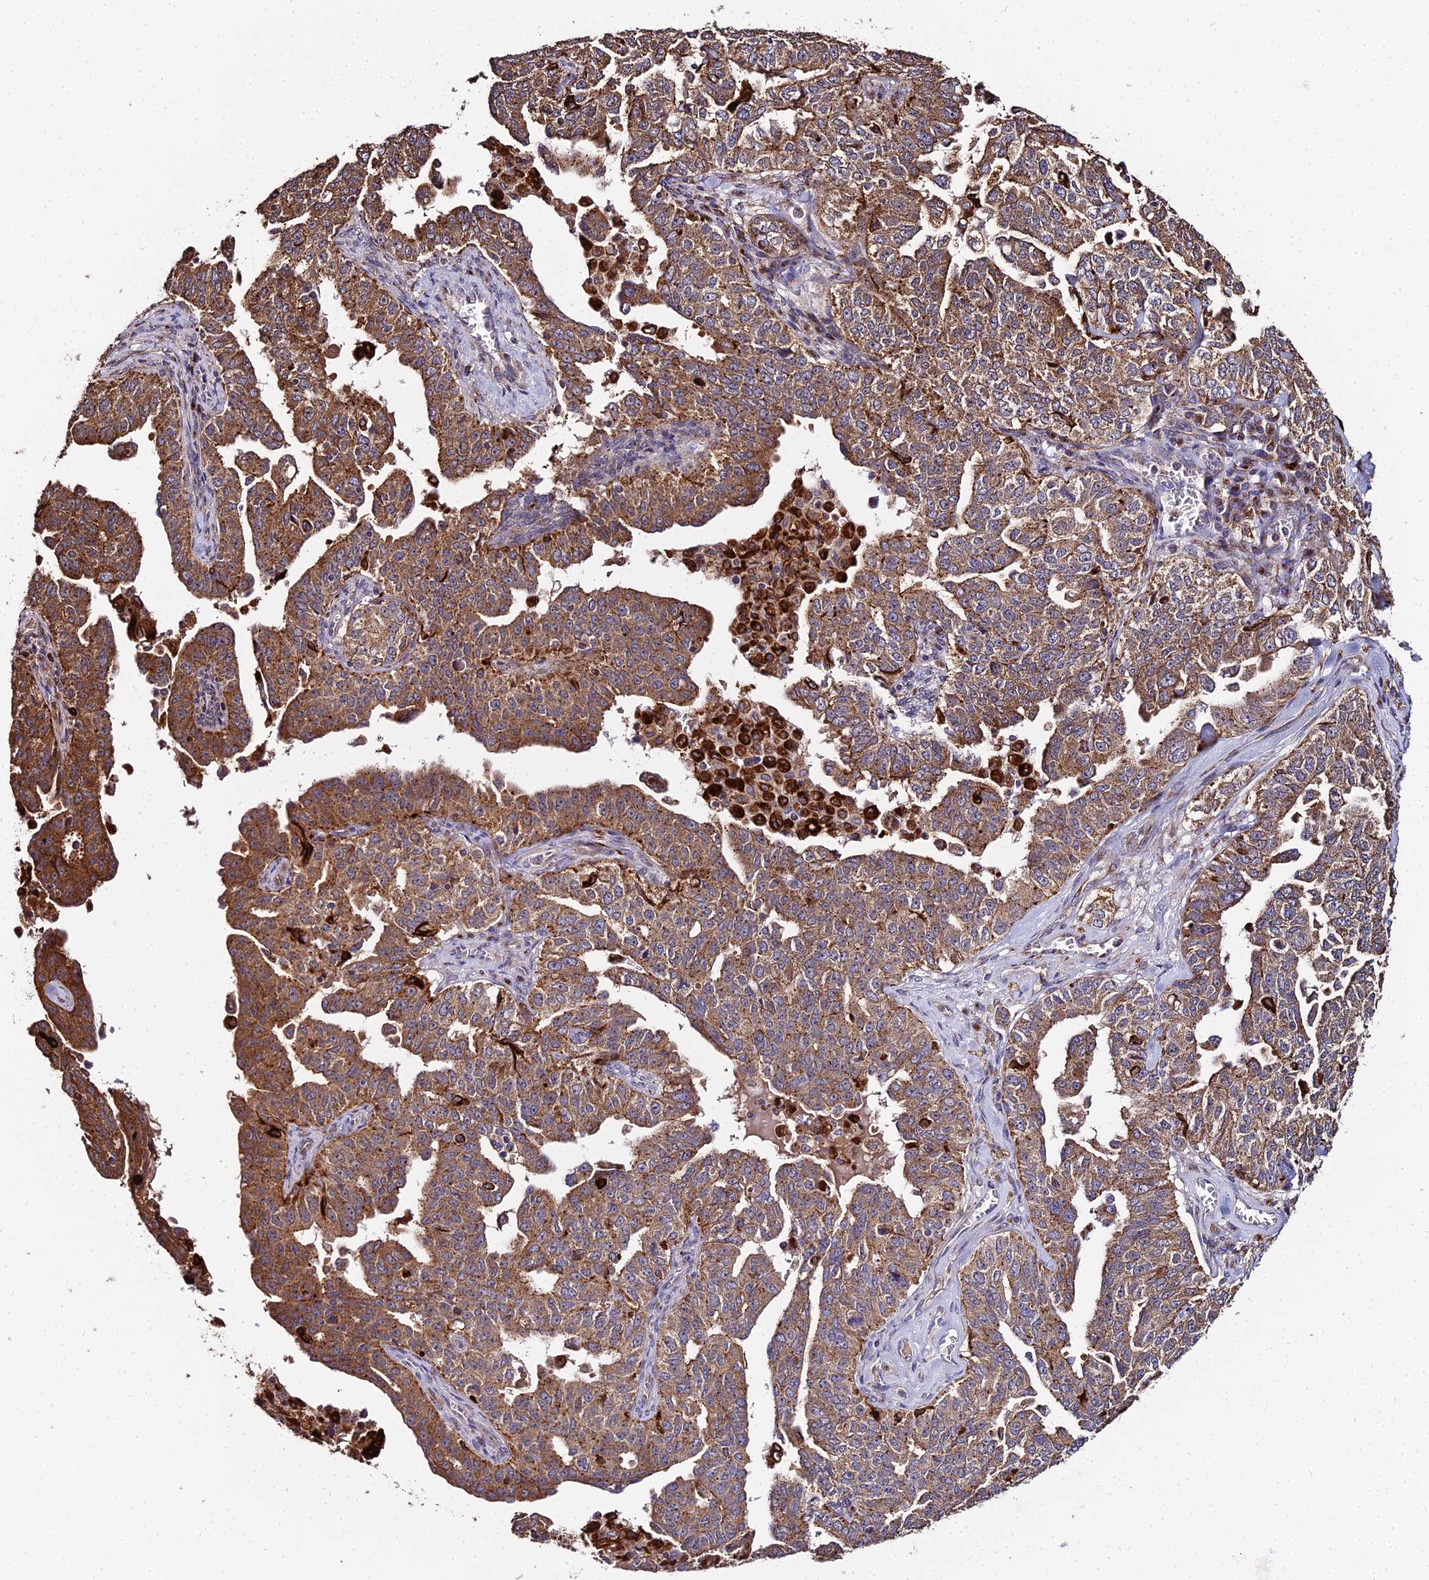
{"staining": {"intensity": "moderate", "quantity": ">75%", "location": "cytoplasmic/membranous"}, "tissue": "ovarian cancer", "cell_type": "Tumor cells", "image_type": "cancer", "snomed": [{"axis": "morphology", "description": "Carcinoma, endometroid"}, {"axis": "topography", "description": "Ovary"}], "caption": "Immunohistochemistry photomicrograph of human ovarian endometroid carcinoma stained for a protein (brown), which reveals medium levels of moderate cytoplasmic/membranous staining in about >75% of tumor cells.", "gene": "PEX19", "patient": {"sex": "female", "age": 62}}